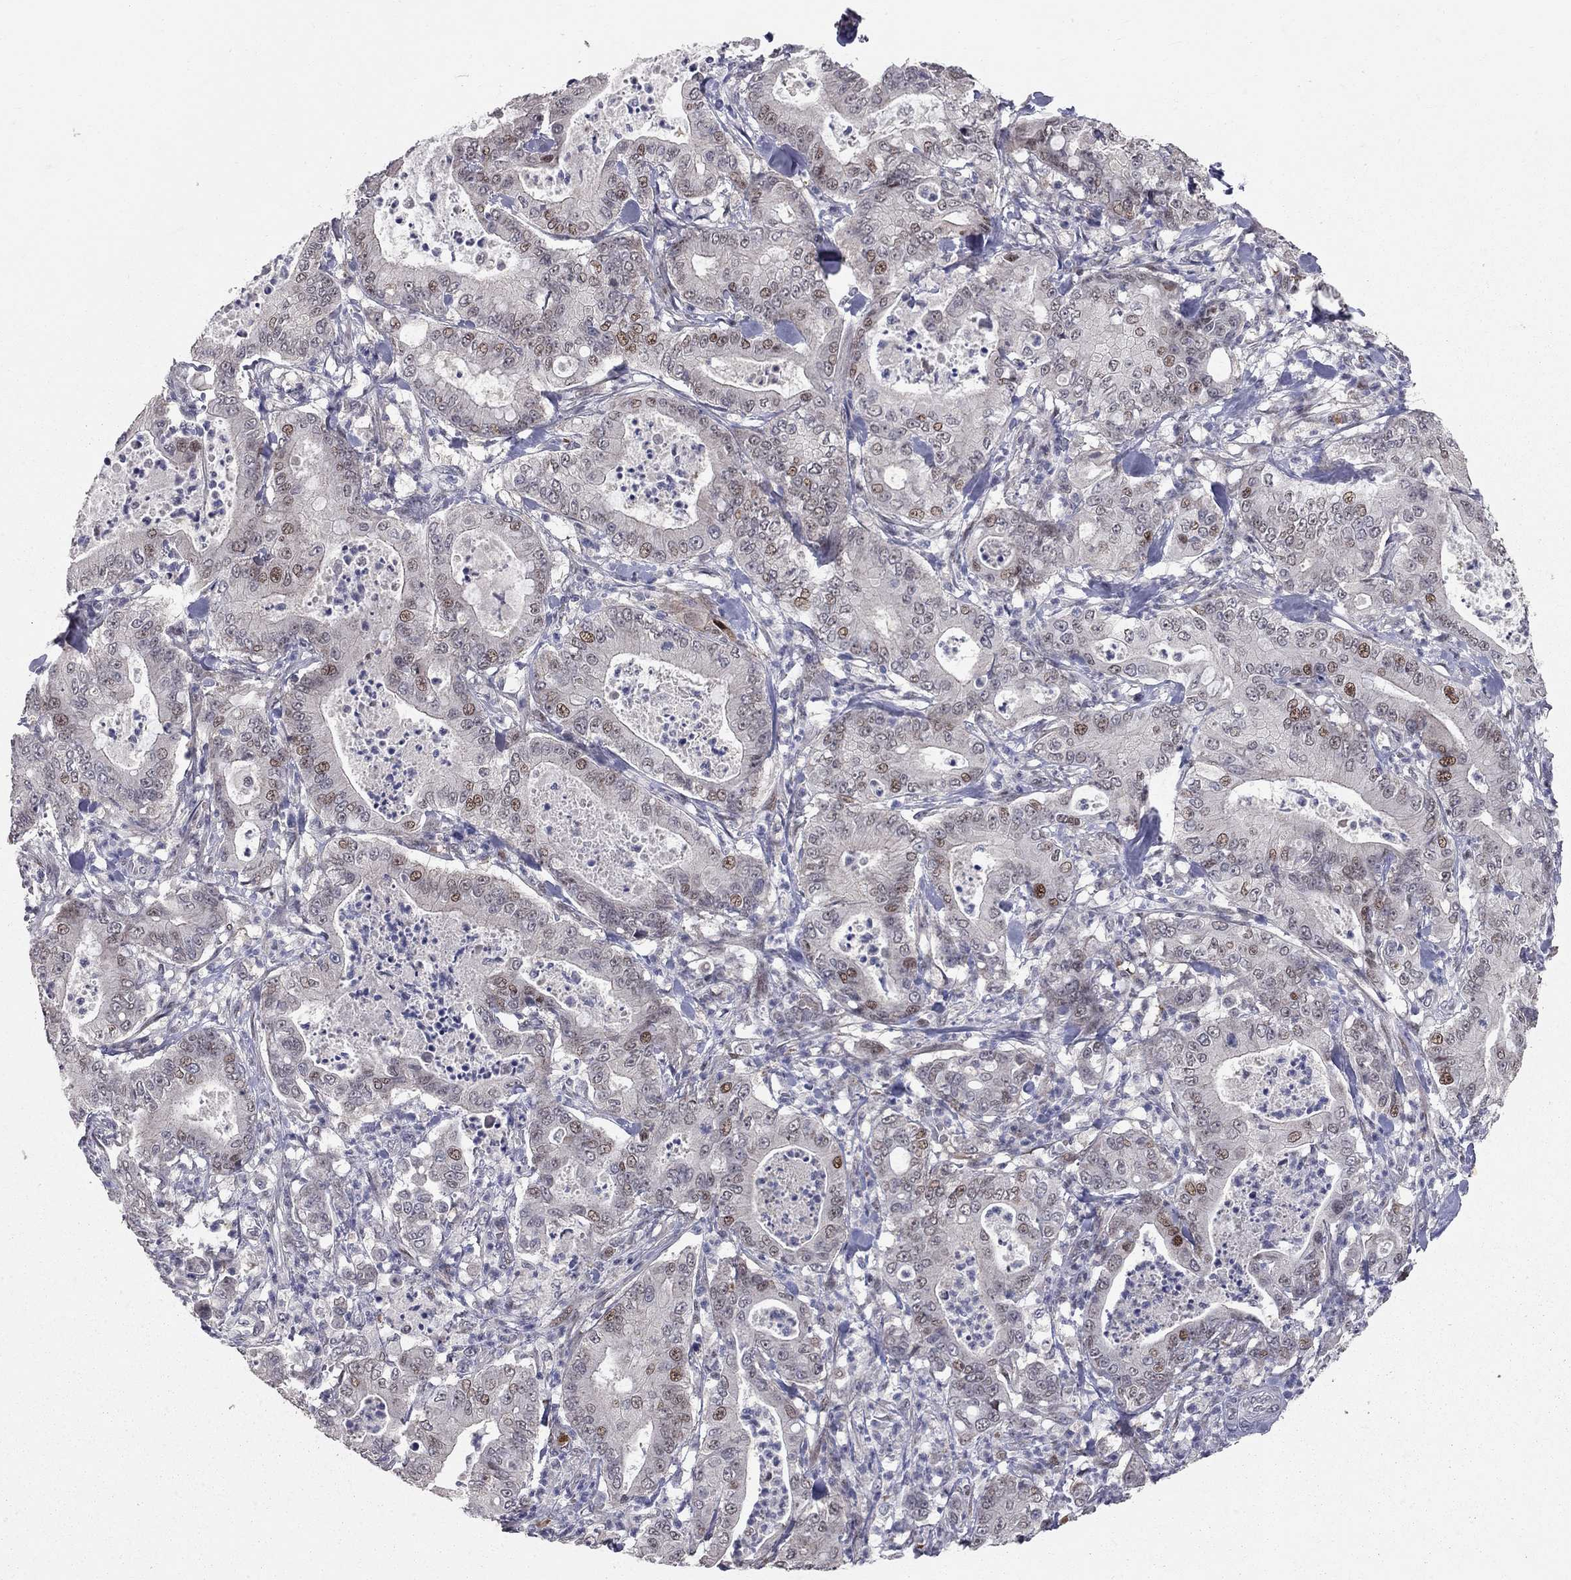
{"staining": {"intensity": "moderate", "quantity": "<25%", "location": "nuclear"}, "tissue": "pancreatic cancer", "cell_type": "Tumor cells", "image_type": "cancer", "snomed": [{"axis": "morphology", "description": "Adenocarcinoma, NOS"}, {"axis": "topography", "description": "Pancreas"}], "caption": "A brown stain shows moderate nuclear expression of a protein in human pancreatic adenocarcinoma tumor cells.", "gene": "HDAC3", "patient": {"sex": "male", "age": 71}}